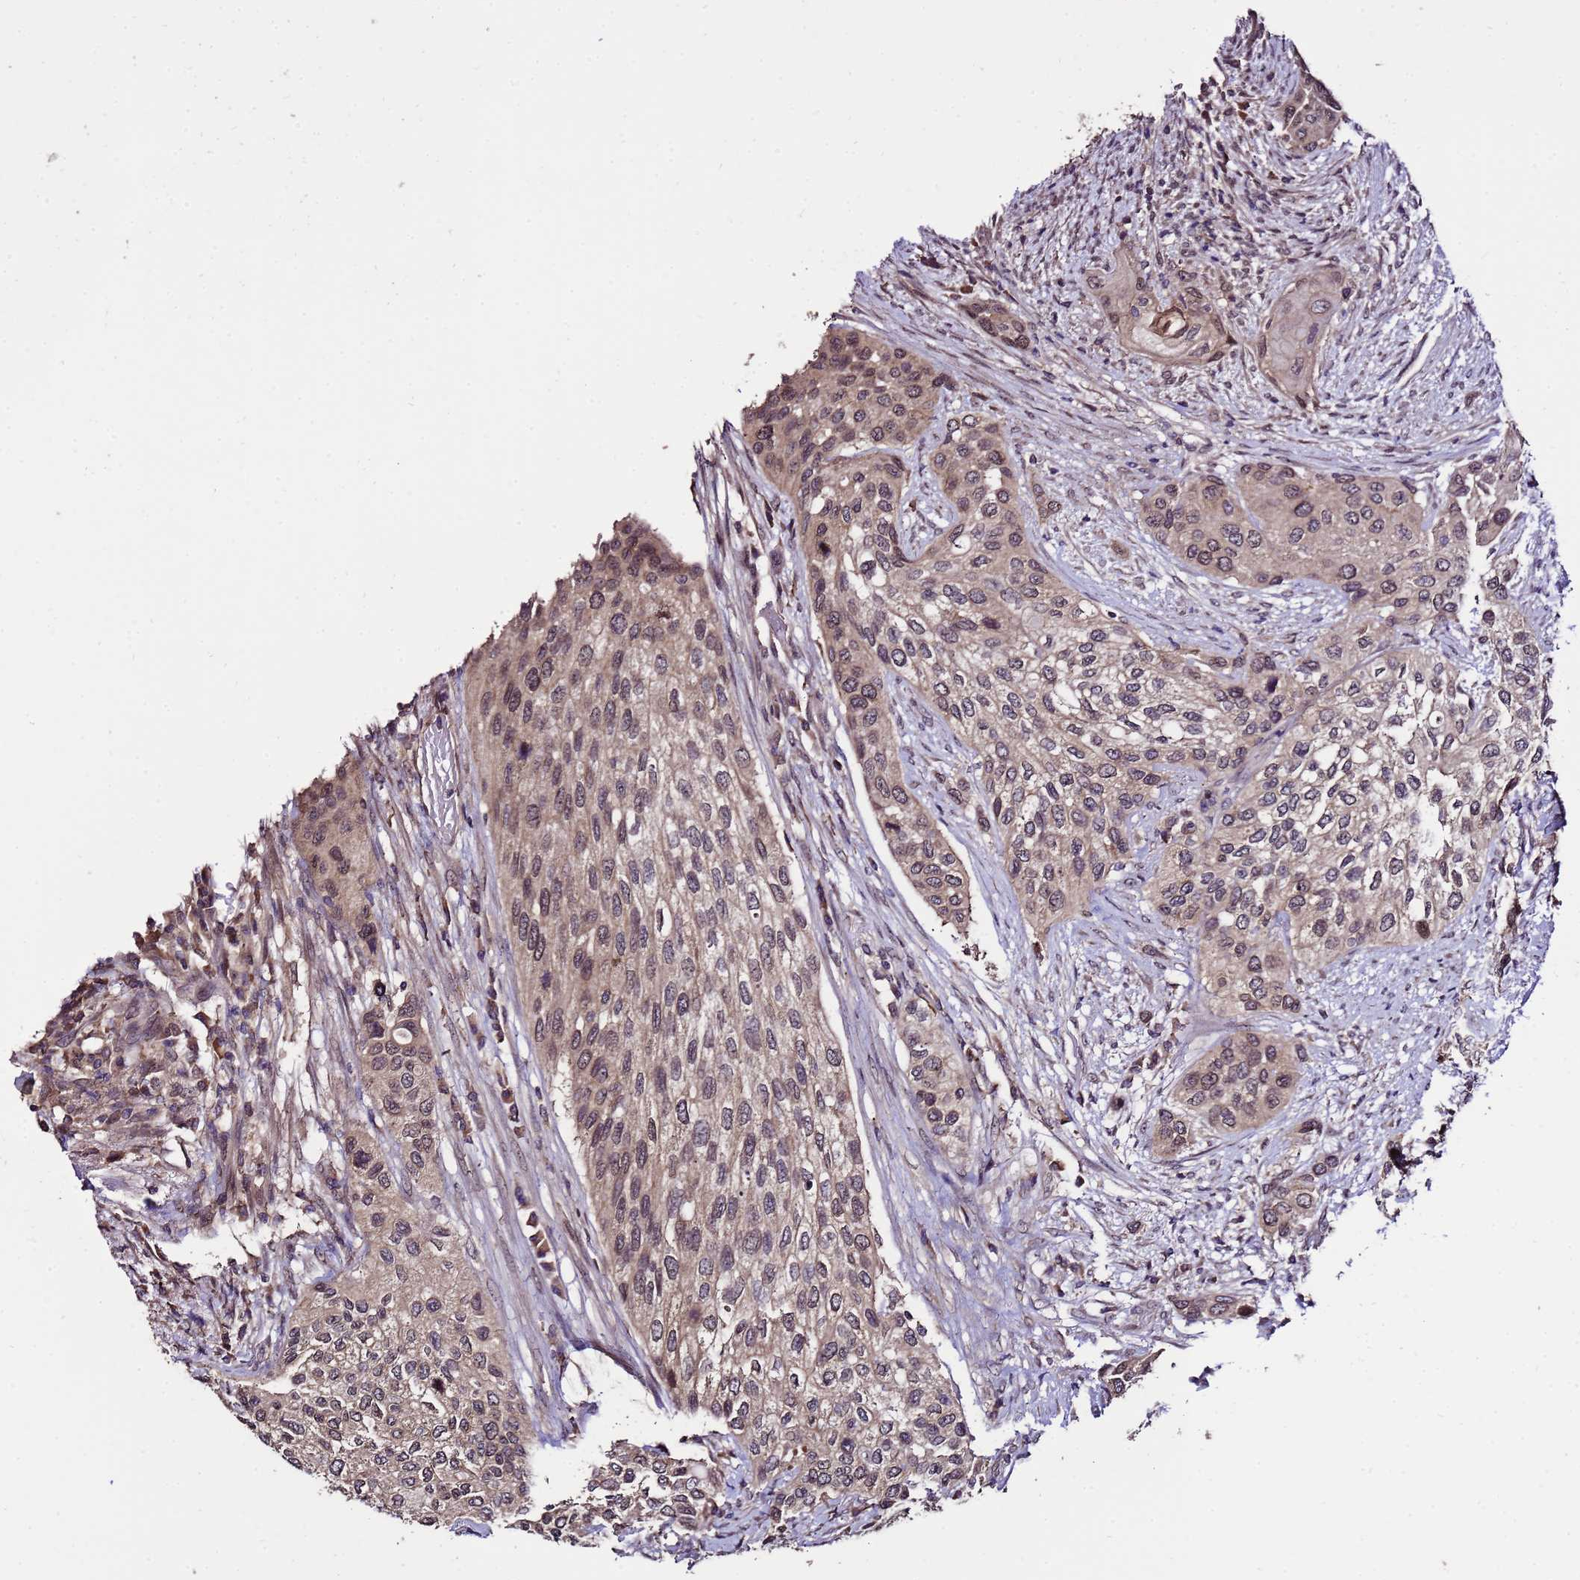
{"staining": {"intensity": "moderate", "quantity": "25%-75%", "location": "cytoplasmic/membranous,nuclear"}, "tissue": "urothelial cancer", "cell_type": "Tumor cells", "image_type": "cancer", "snomed": [{"axis": "morphology", "description": "Normal tissue, NOS"}, {"axis": "morphology", "description": "Urothelial carcinoma, High grade"}, {"axis": "topography", "description": "Vascular tissue"}, {"axis": "topography", "description": "Urinary bladder"}], "caption": "High-grade urothelial carcinoma stained with a protein marker demonstrates moderate staining in tumor cells.", "gene": "ZNF329", "patient": {"sex": "female", "age": 56}}